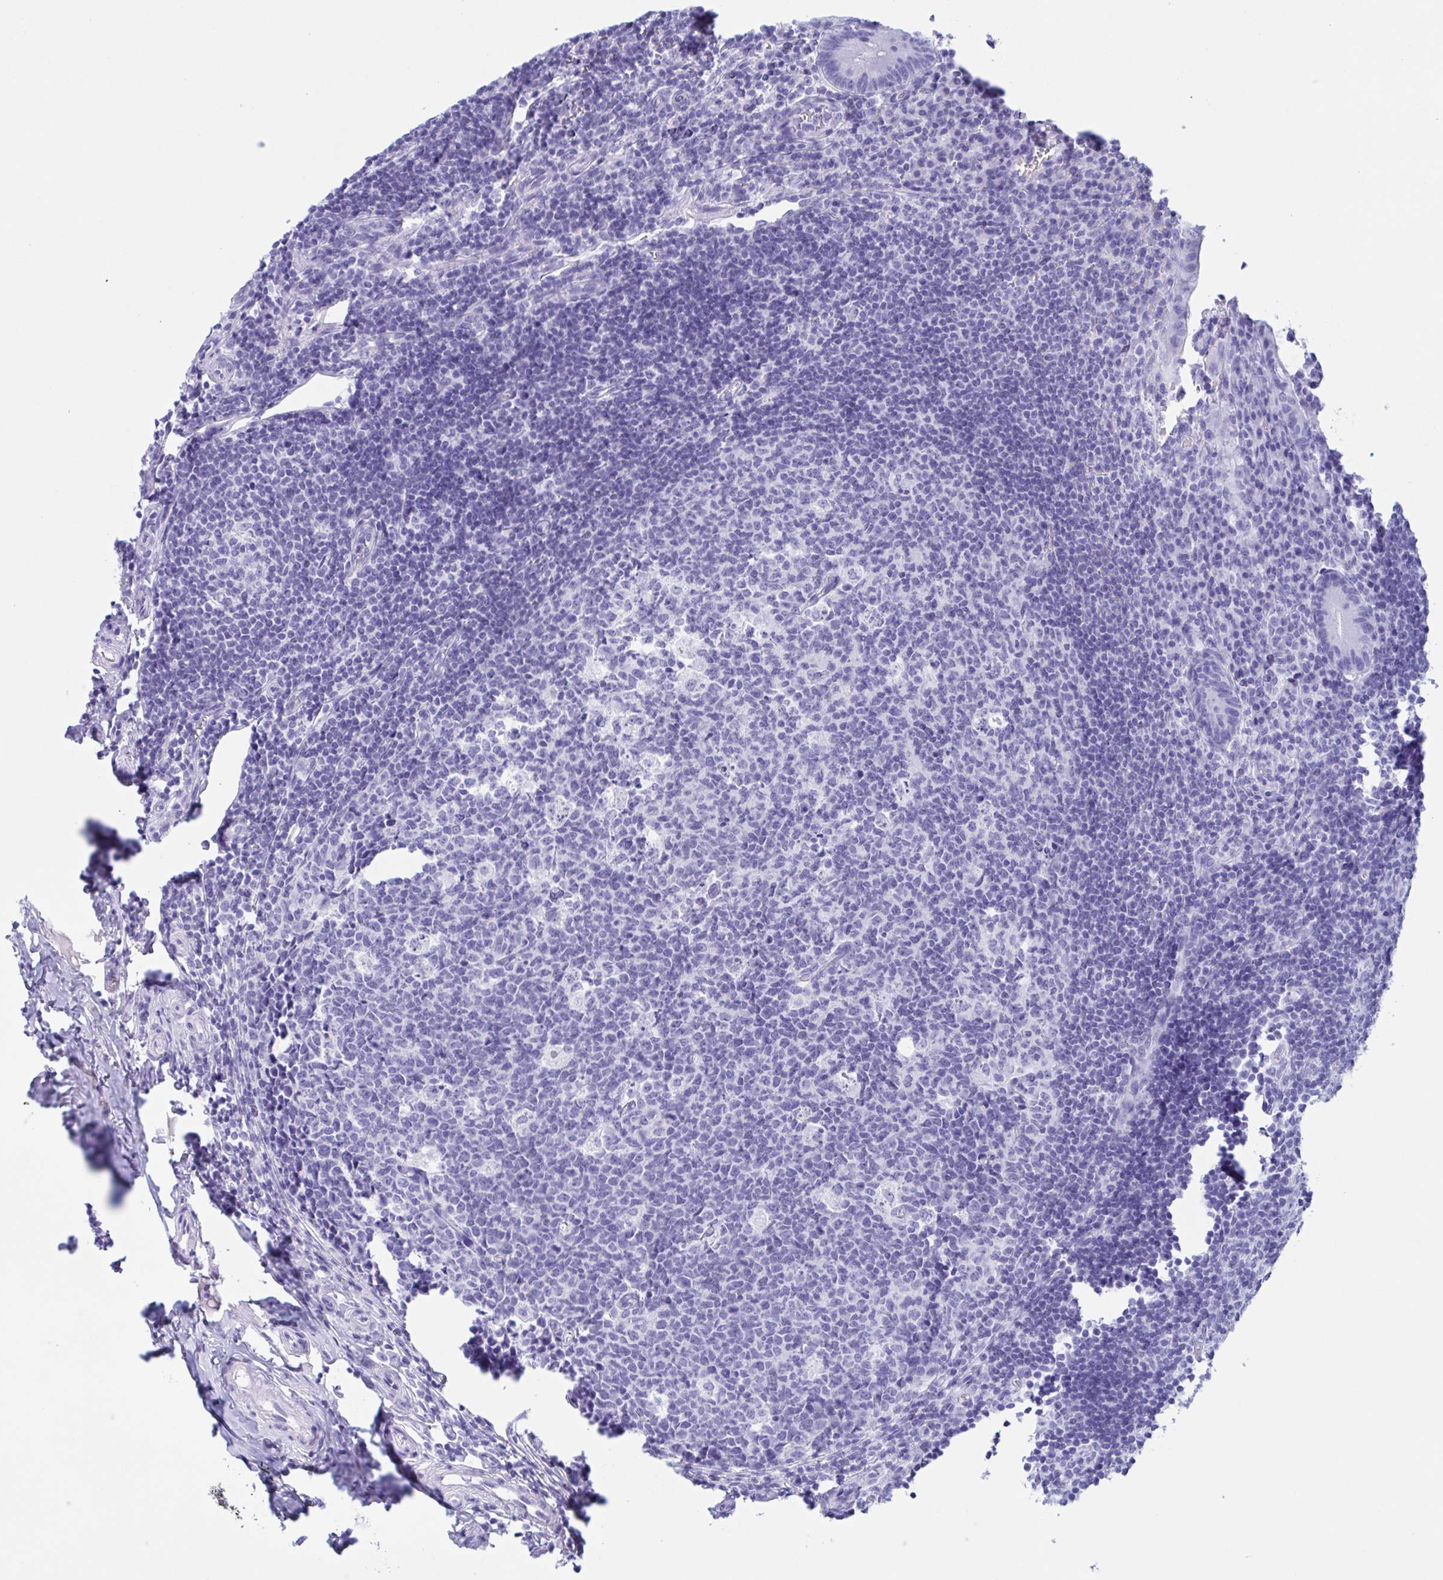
{"staining": {"intensity": "negative", "quantity": "none", "location": "none"}, "tissue": "appendix", "cell_type": "Glandular cells", "image_type": "normal", "snomed": [{"axis": "morphology", "description": "Normal tissue, NOS"}, {"axis": "topography", "description": "Appendix"}], "caption": "An immunohistochemistry (IHC) photomicrograph of benign appendix is shown. There is no staining in glandular cells of appendix. (DAB immunohistochemistry (IHC) visualized using brightfield microscopy, high magnification).", "gene": "ZNF850", "patient": {"sex": "male", "age": 18}}